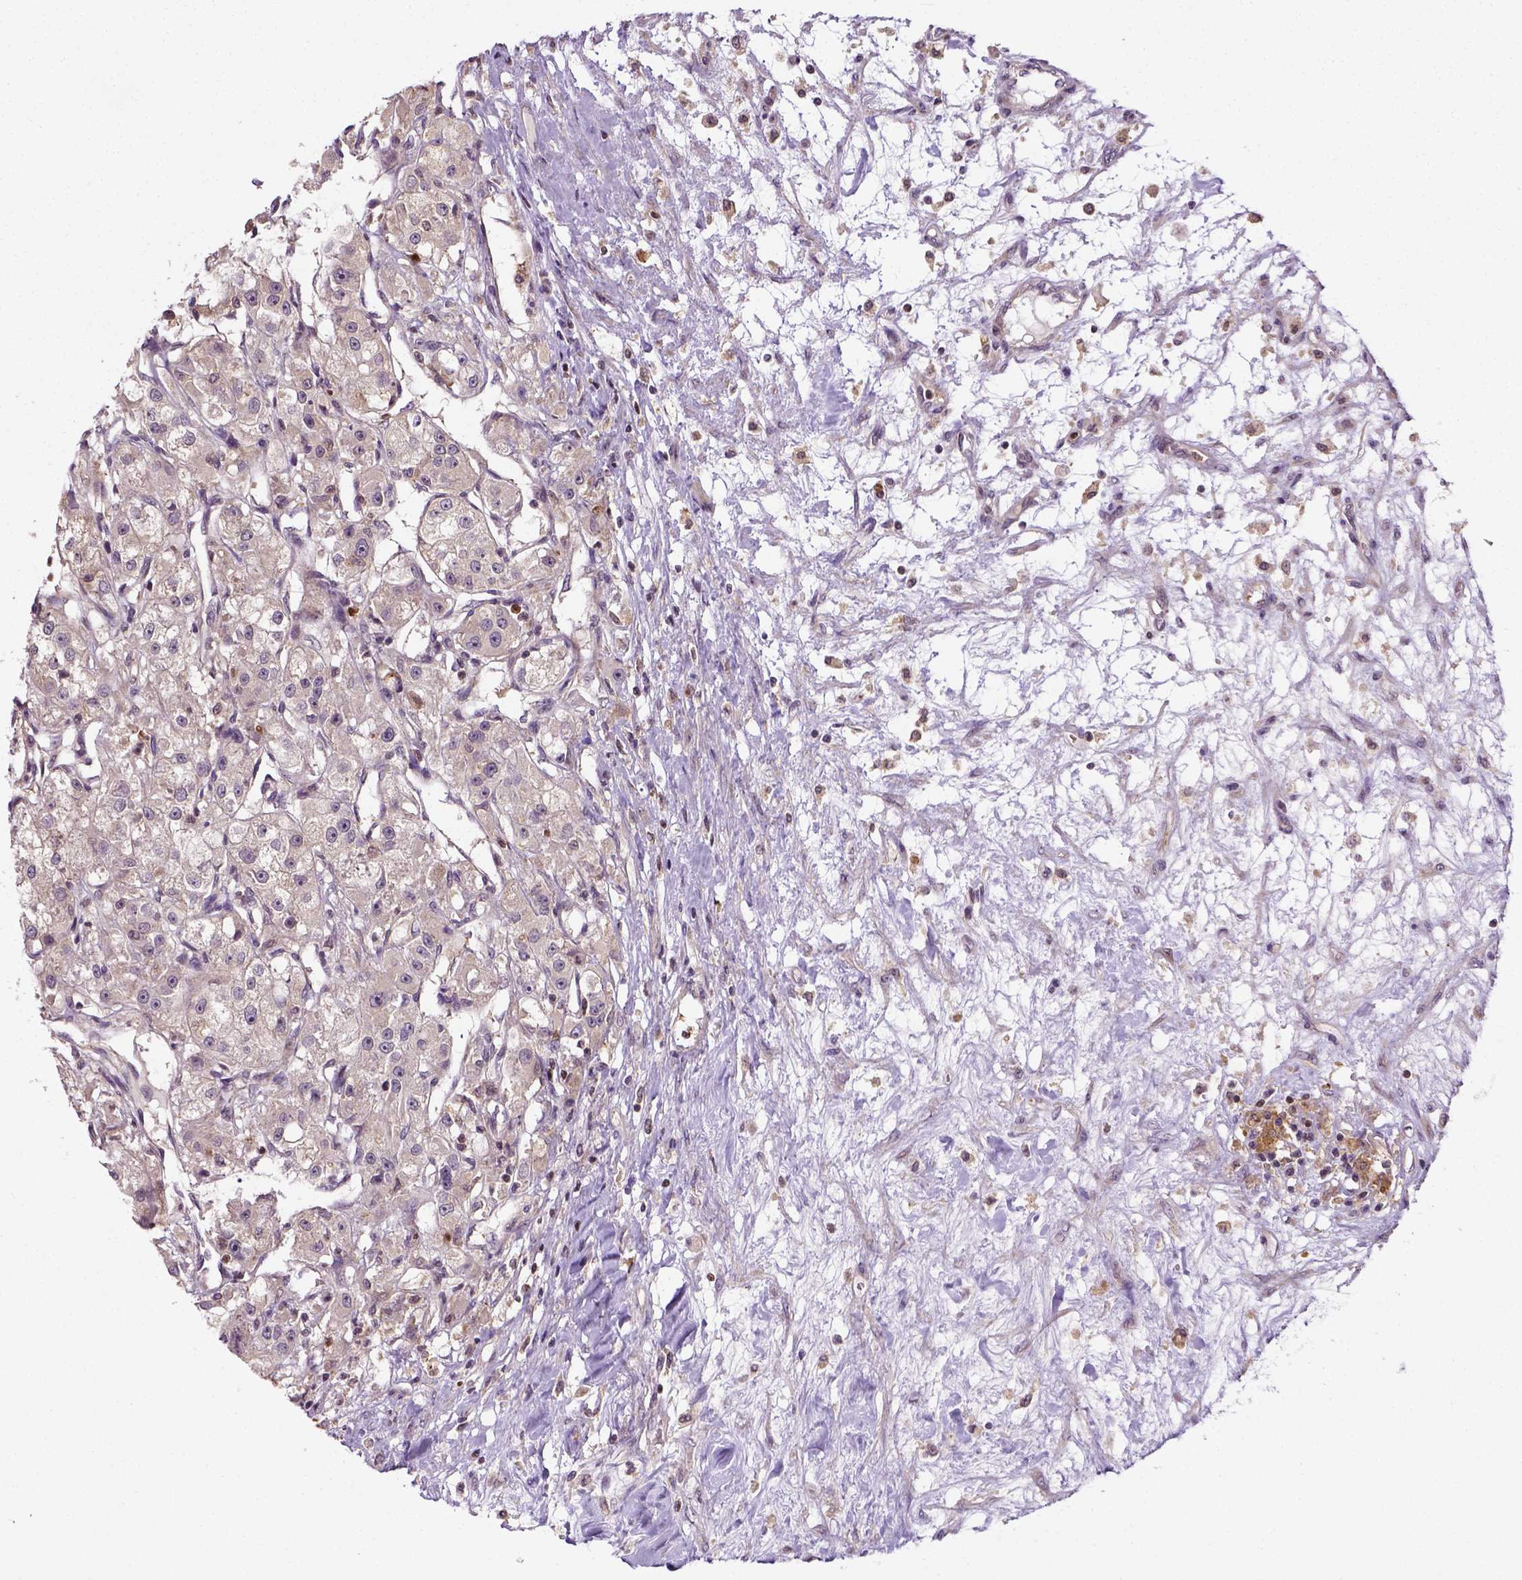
{"staining": {"intensity": "negative", "quantity": "none", "location": "none"}, "tissue": "renal cancer", "cell_type": "Tumor cells", "image_type": "cancer", "snomed": [{"axis": "morphology", "description": "Adenocarcinoma, NOS"}, {"axis": "topography", "description": "Kidney"}], "caption": "A high-resolution micrograph shows IHC staining of renal adenocarcinoma, which demonstrates no significant positivity in tumor cells.", "gene": "MATK", "patient": {"sex": "female", "age": 63}}